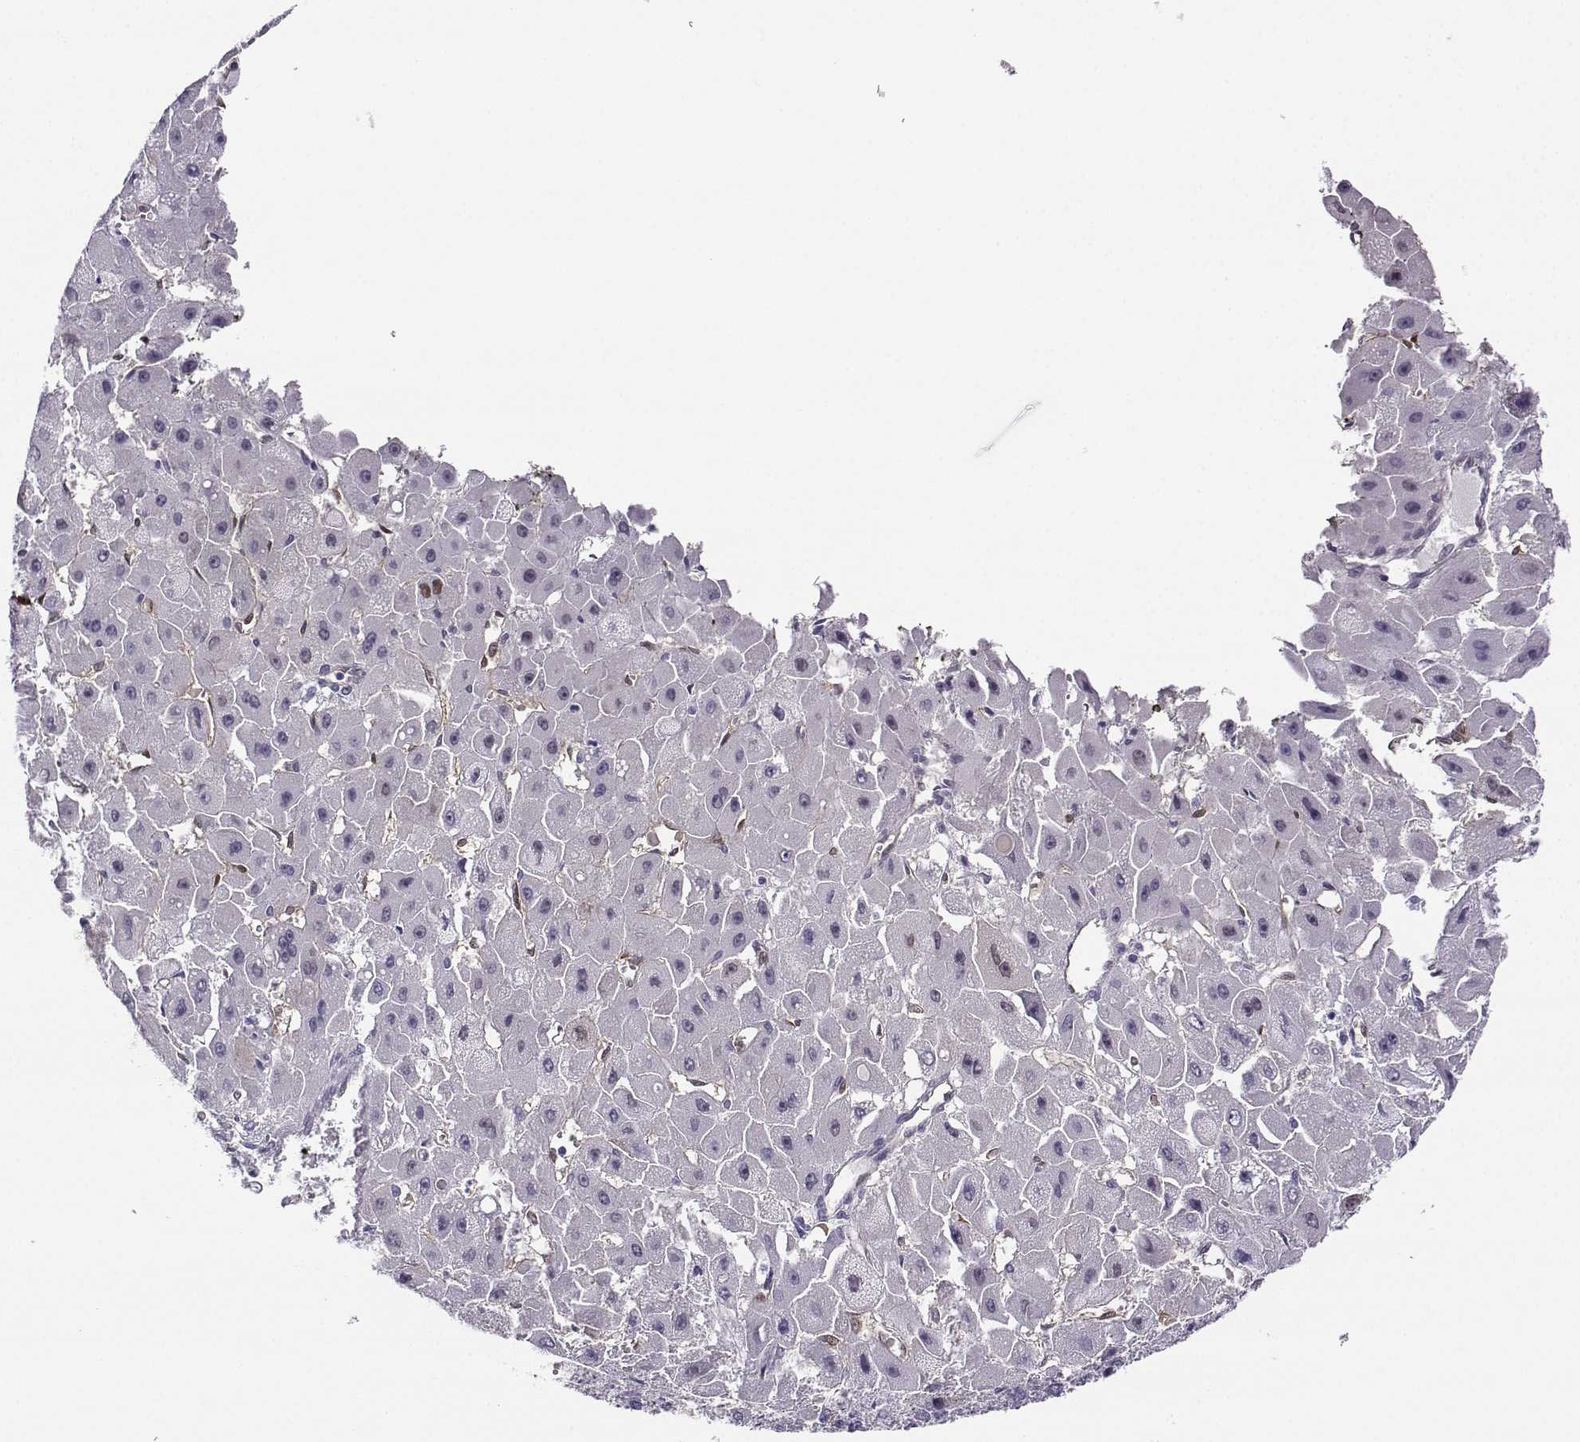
{"staining": {"intensity": "negative", "quantity": "none", "location": "none"}, "tissue": "liver cancer", "cell_type": "Tumor cells", "image_type": "cancer", "snomed": [{"axis": "morphology", "description": "Carcinoma, Hepatocellular, NOS"}, {"axis": "topography", "description": "Liver"}], "caption": "IHC of liver hepatocellular carcinoma reveals no staining in tumor cells.", "gene": "NQO1", "patient": {"sex": "female", "age": 25}}